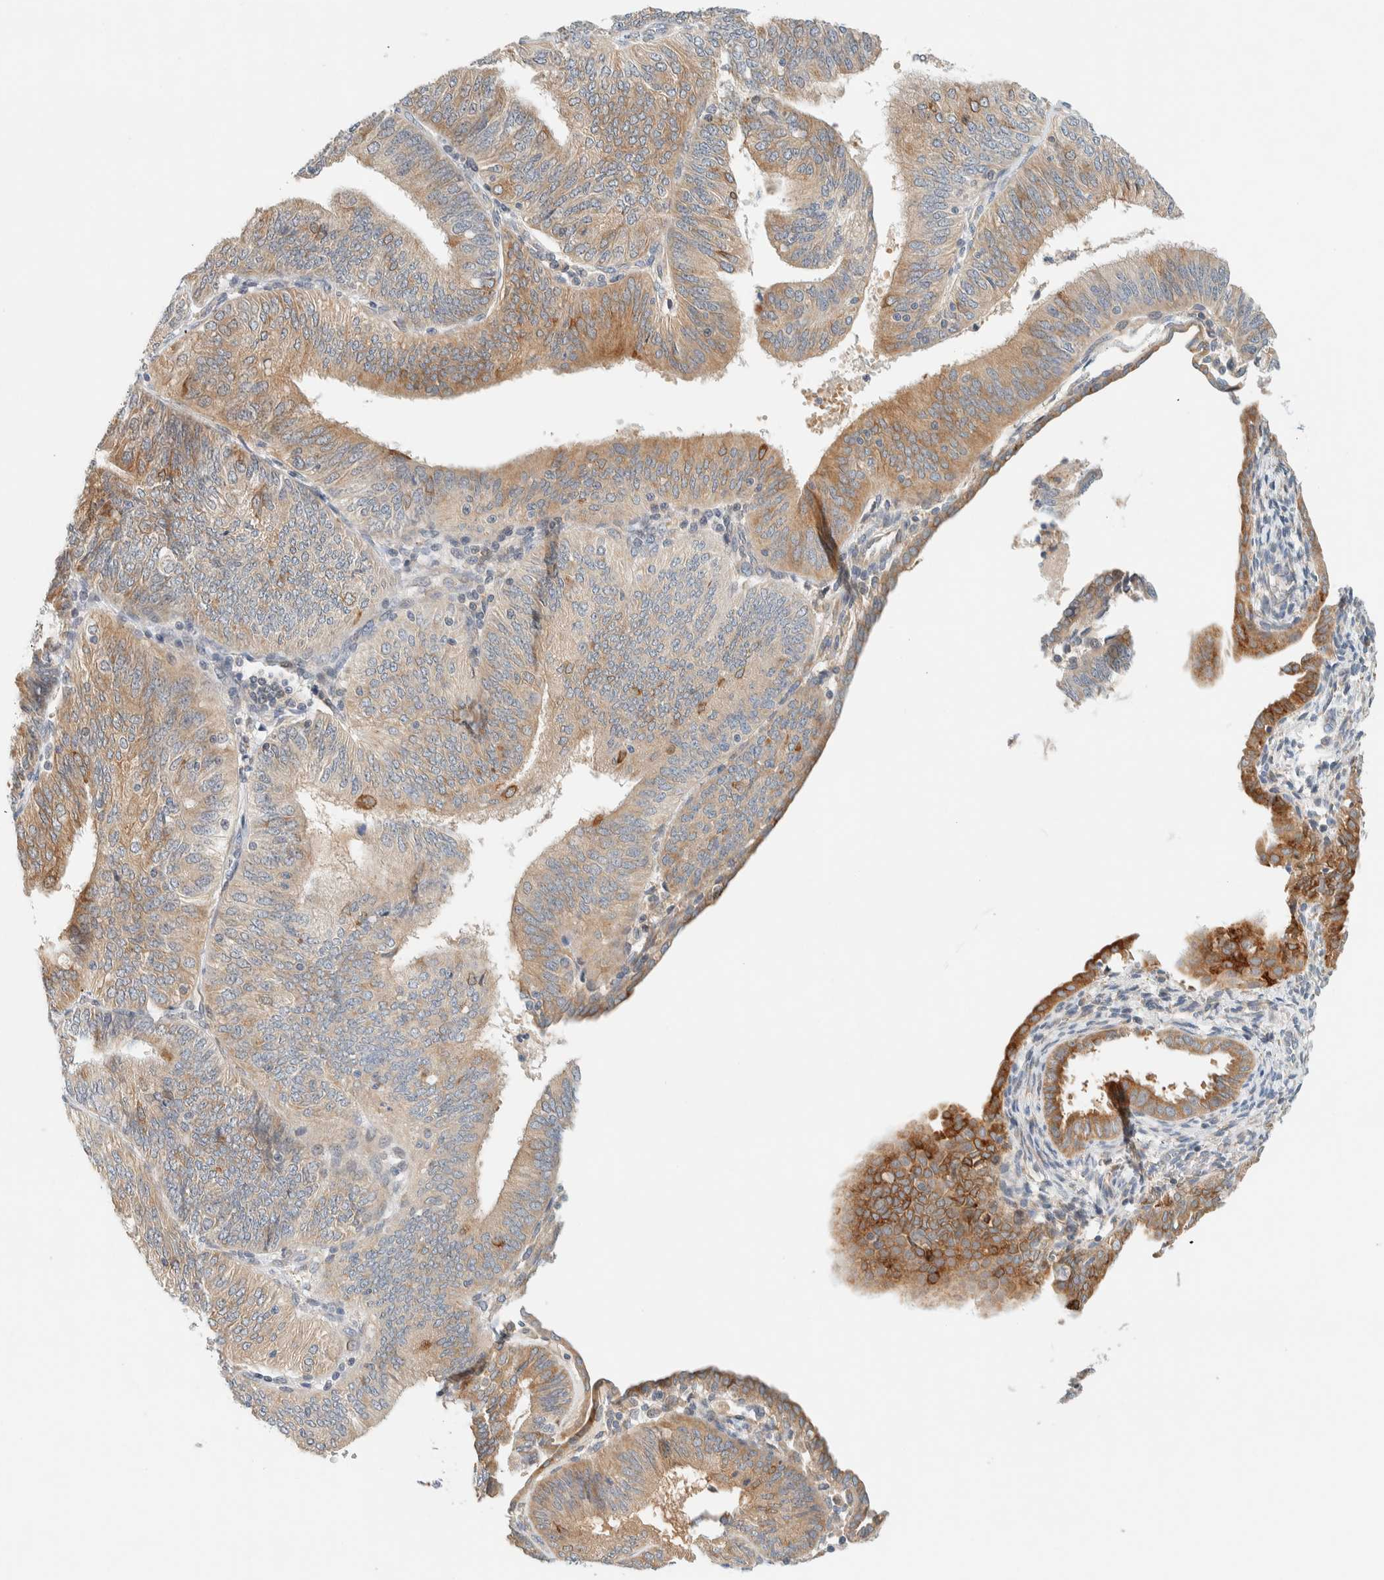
{"staining": {"intensity": "moderate", "quantity": "<25%", "location": "cytoplasmic/membranous"}, "tissue": "endometrial cancer", "cell_type": "Tumor cells", "image_type": "cancer", "snomed": [{"axis": "morphology", "description": "Adenocarcinoma, NOS"}, {"axis": "topography", "description": "Endometrium"}], "caption": "Endometrial cancer stained with IHC demonstrates moderate cytoplasmic/membranous expression in approximately <25% of tumor cells. The staining was performed using DAB (3,3'-diaminobenzidine) to visualize the protein expression in brown, while the nuclei were stained in blue with hematoxylin (Magnification: 20x).", "gene": "SUMF2", "patient": {"sex": "female", "age": 58}}